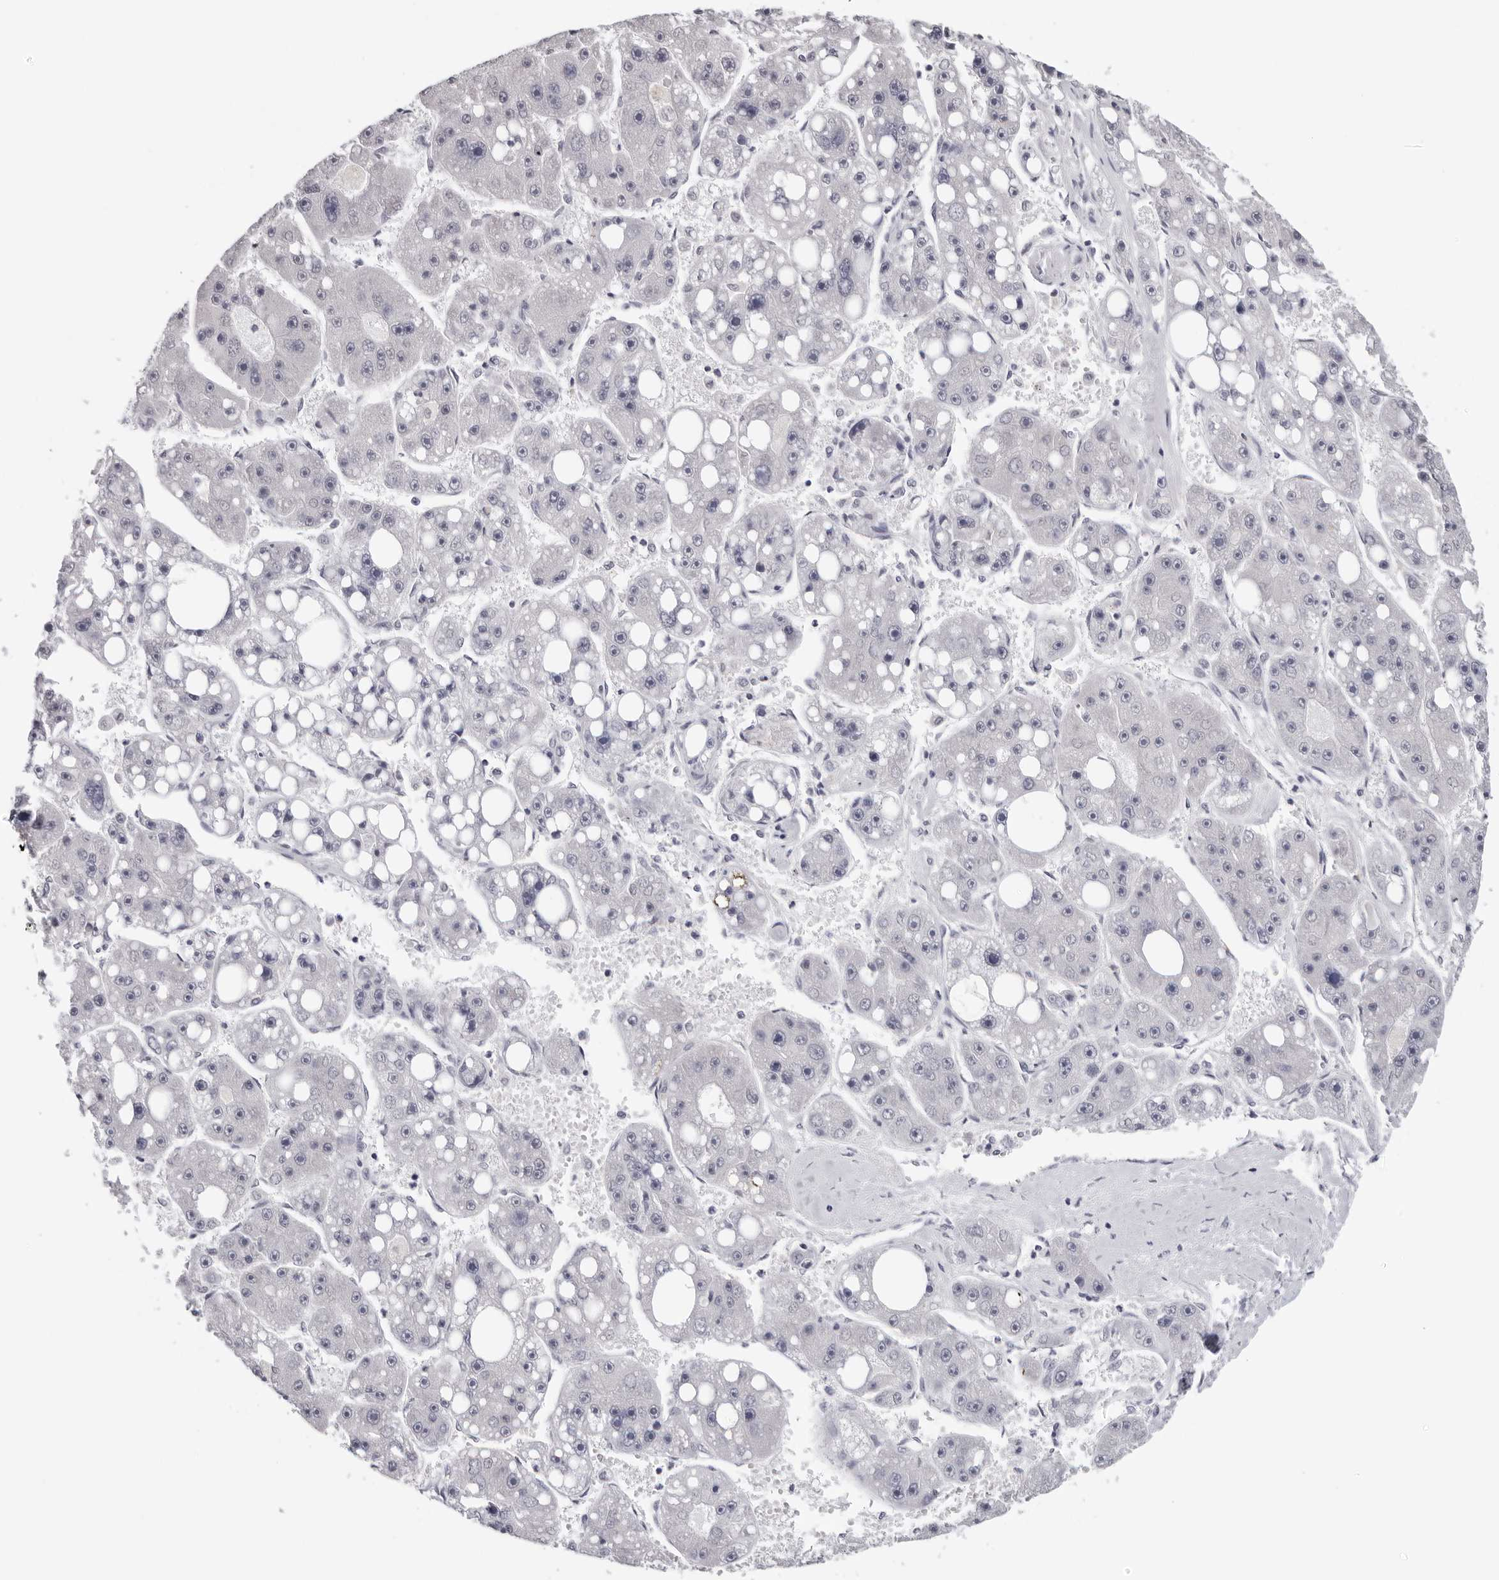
{"staining": {"intensity": "negative", "quantity": "none", "location": "none"}, "tissue": "liver cancer", "cell_type": "Tumor cells", "image_type": "cancer", "snomed": [{"axis": "morphology", "description": "Carcinoma, Hepatocellular, NOS"}, {"axis": "topography", "description": "Liver"}], "caption": "An image of human hepatocellular carcinoma (liver) is negative for staining in tumor cells.", "gene": "PRUNE1", "patient": {"sex": "female", "age": 61}}